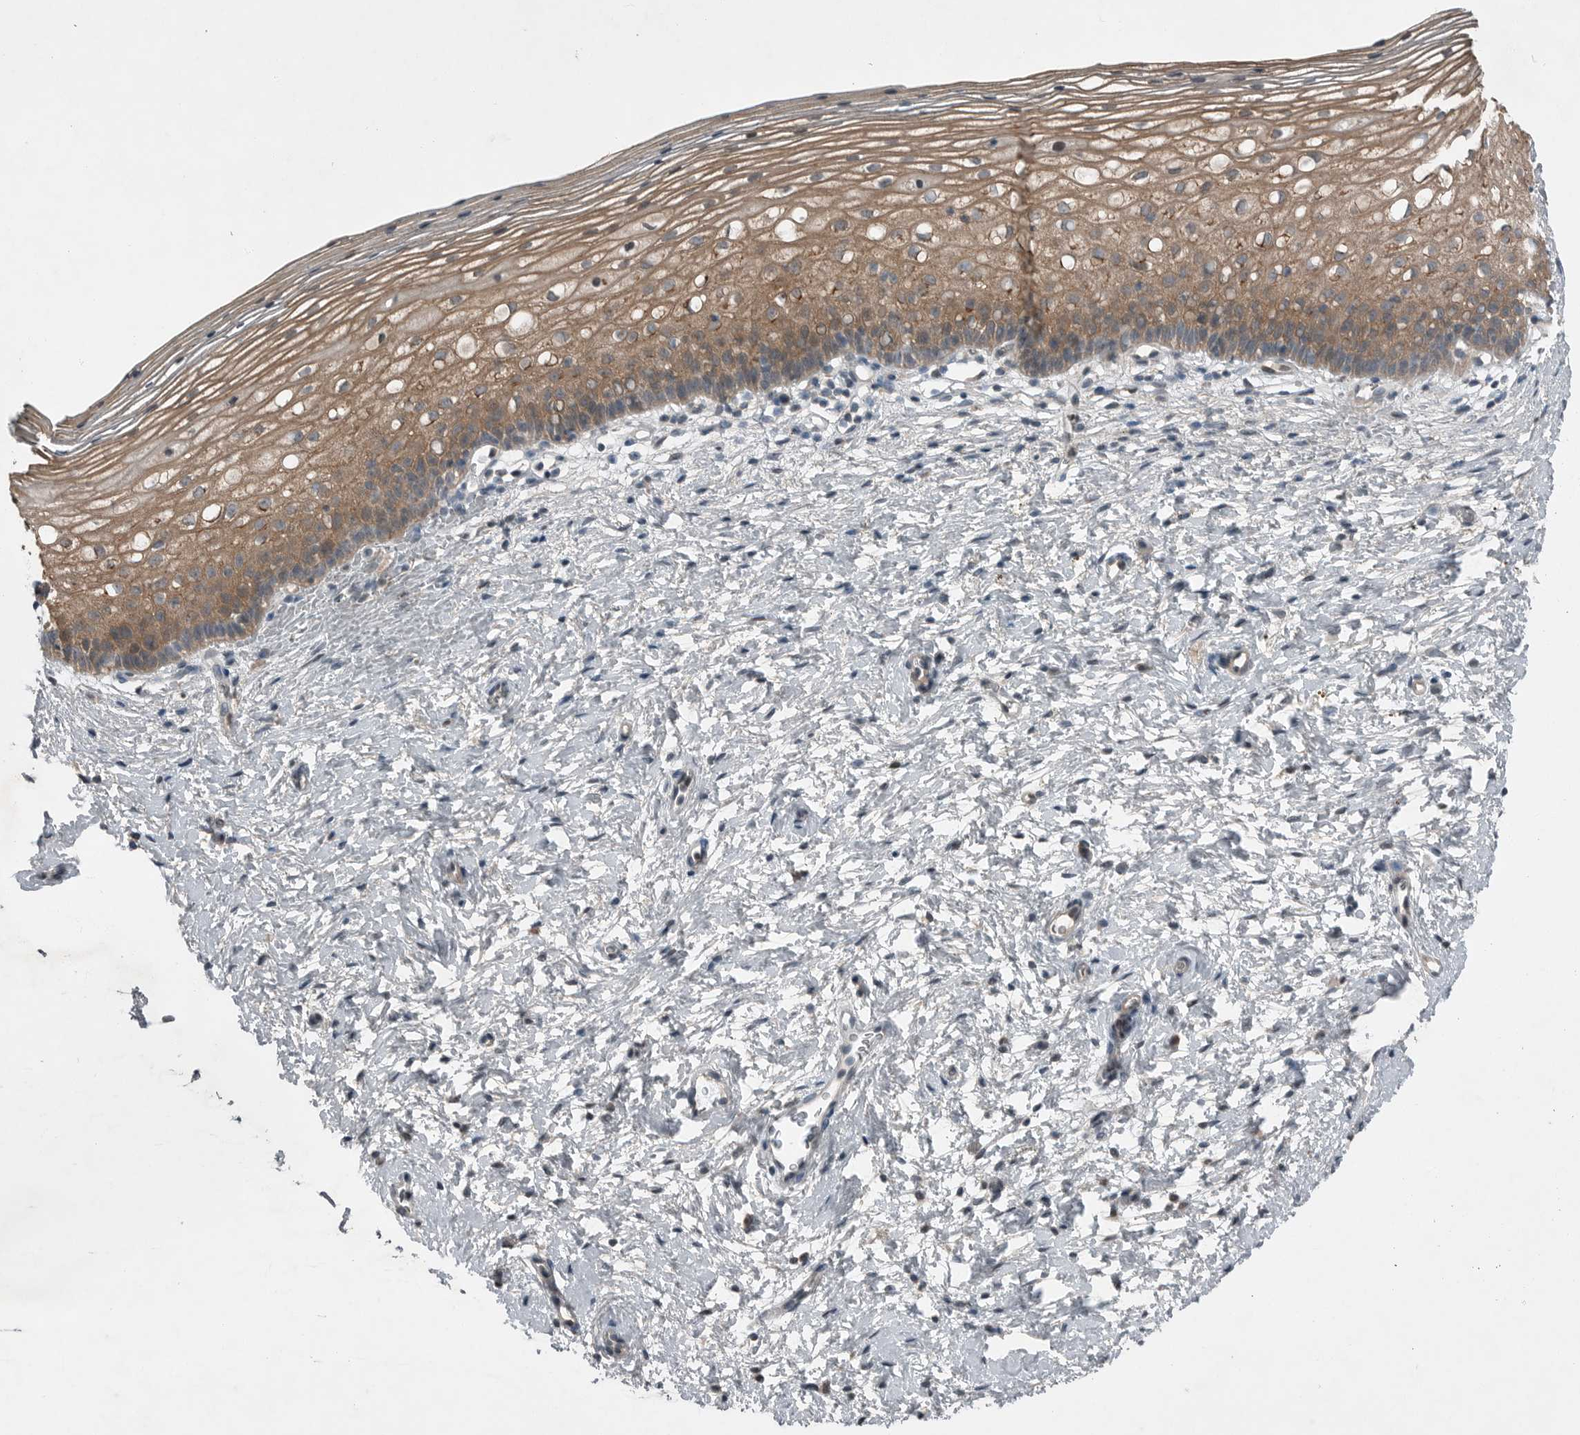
{"staining": {"intensity": "moderate", "quantity": ">75%", "location": "cytoplasmic/membranous"}, "tissue": "cervix", "cell_type": "Squamous epithelial cells", "image_type": "normal", "snomed": [{"axis": "morphology", "description": "Normal tissue, NOS"}, {"axis": "topography", "description": "Cervix"}], "caption": "Protein staining of benign cervix displays moderate cytoplasmic/membranous expression in about >75% of squamous epithelial cells. (DAB IHC with brightfield microscopy, high magnification).", "gene": "MFAP3L", "patient": {"sex": "female", "age": 72}}